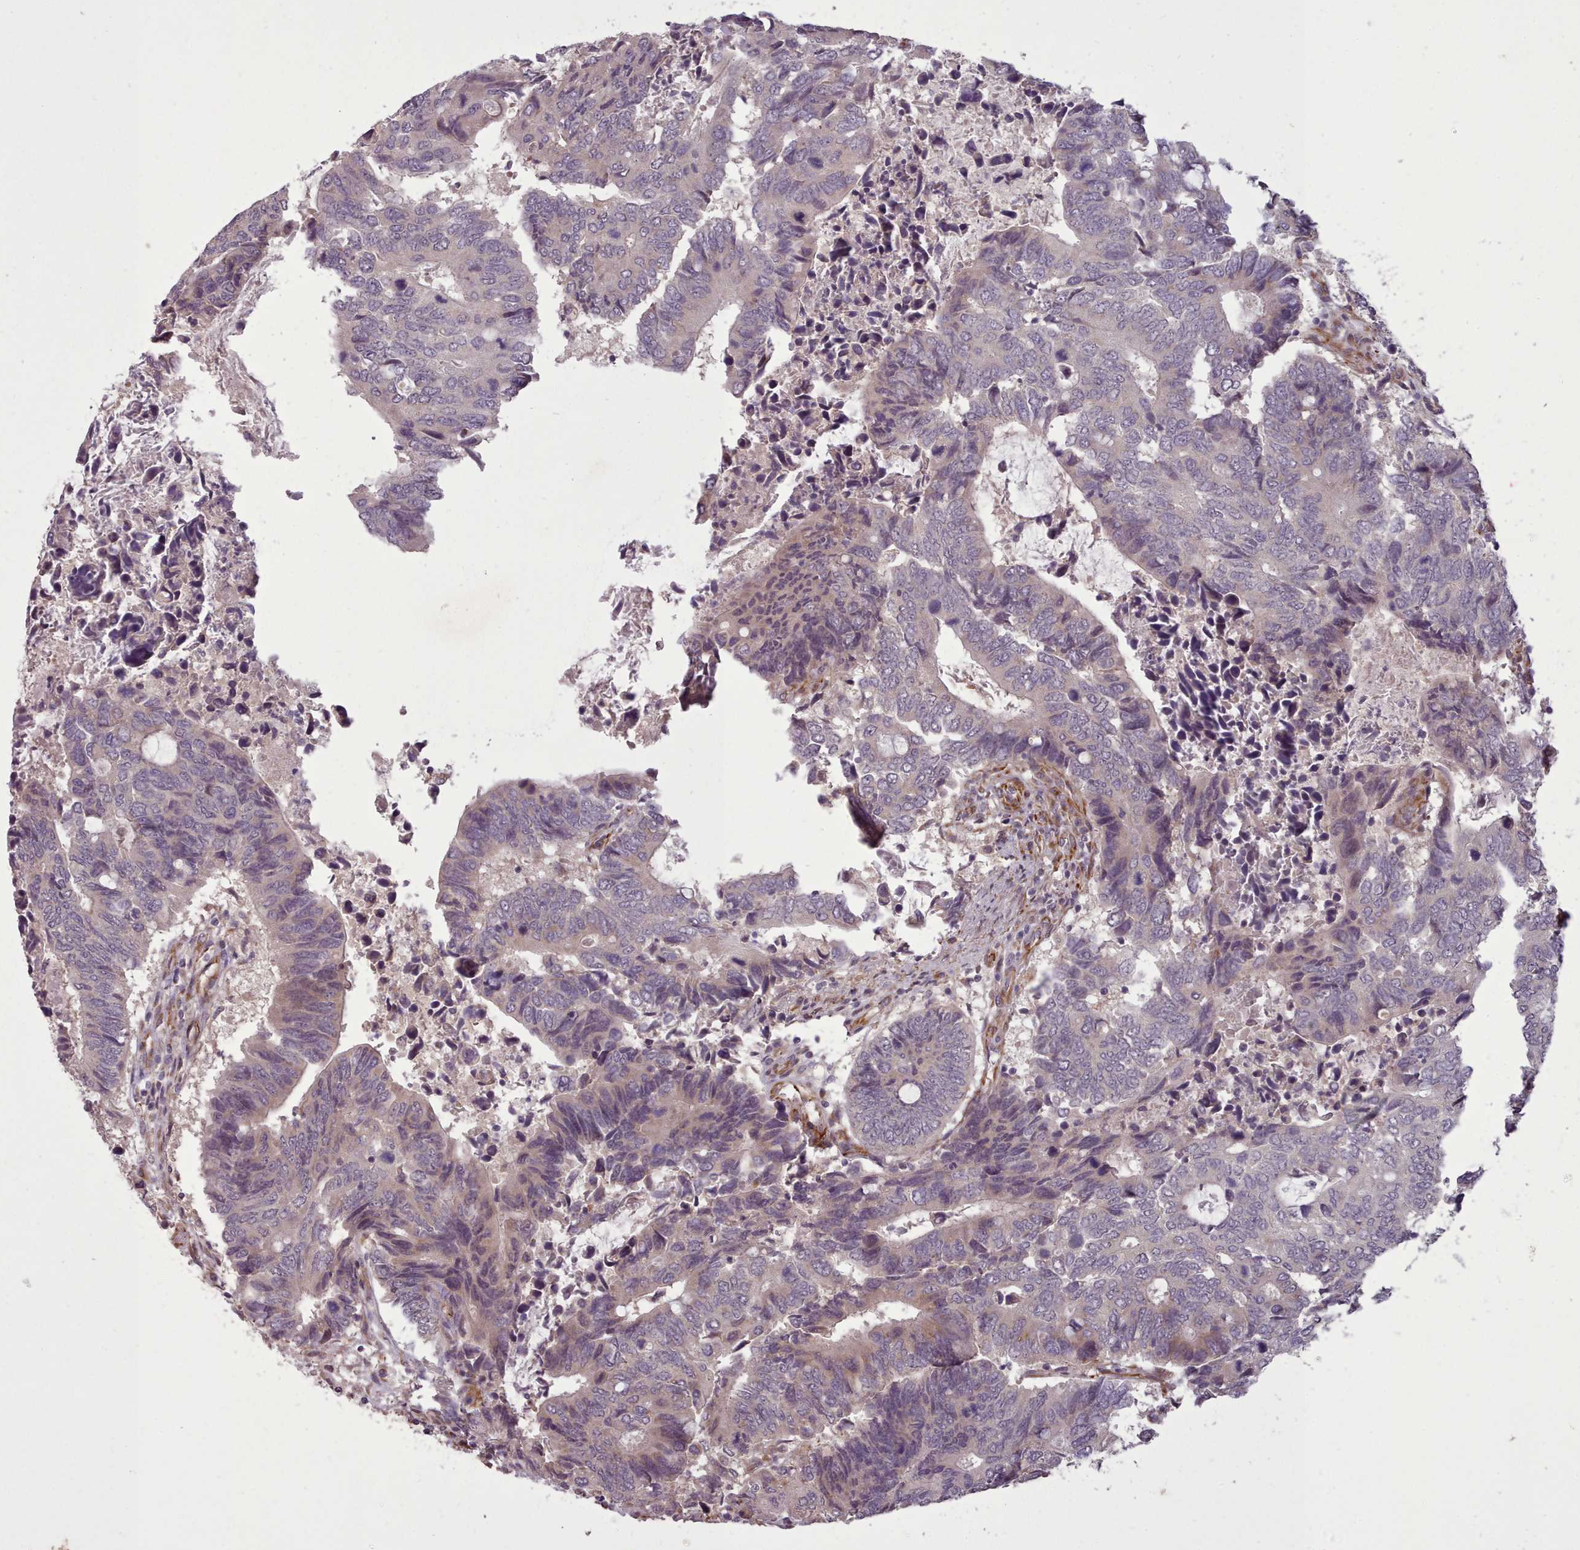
{"staining": {"intensity": "negative", "quantity": "none", "location": "none"}, "tissue": "colorectal cancer", "cell_type": "Tumor cells", "image_type": "cancer", "snomed": [{"axis": "morphology", "description": "Adenocarcinoma, NOS"}, {"axis": "topography", "description": "Colon"}], "caption": "Protein analysis of colorectal cancer (adenocarcinoma) demonstrates no significant expression in tumor cells.", "gene": "GBGT1", "patient": {"sex": "male", "age": 87}}